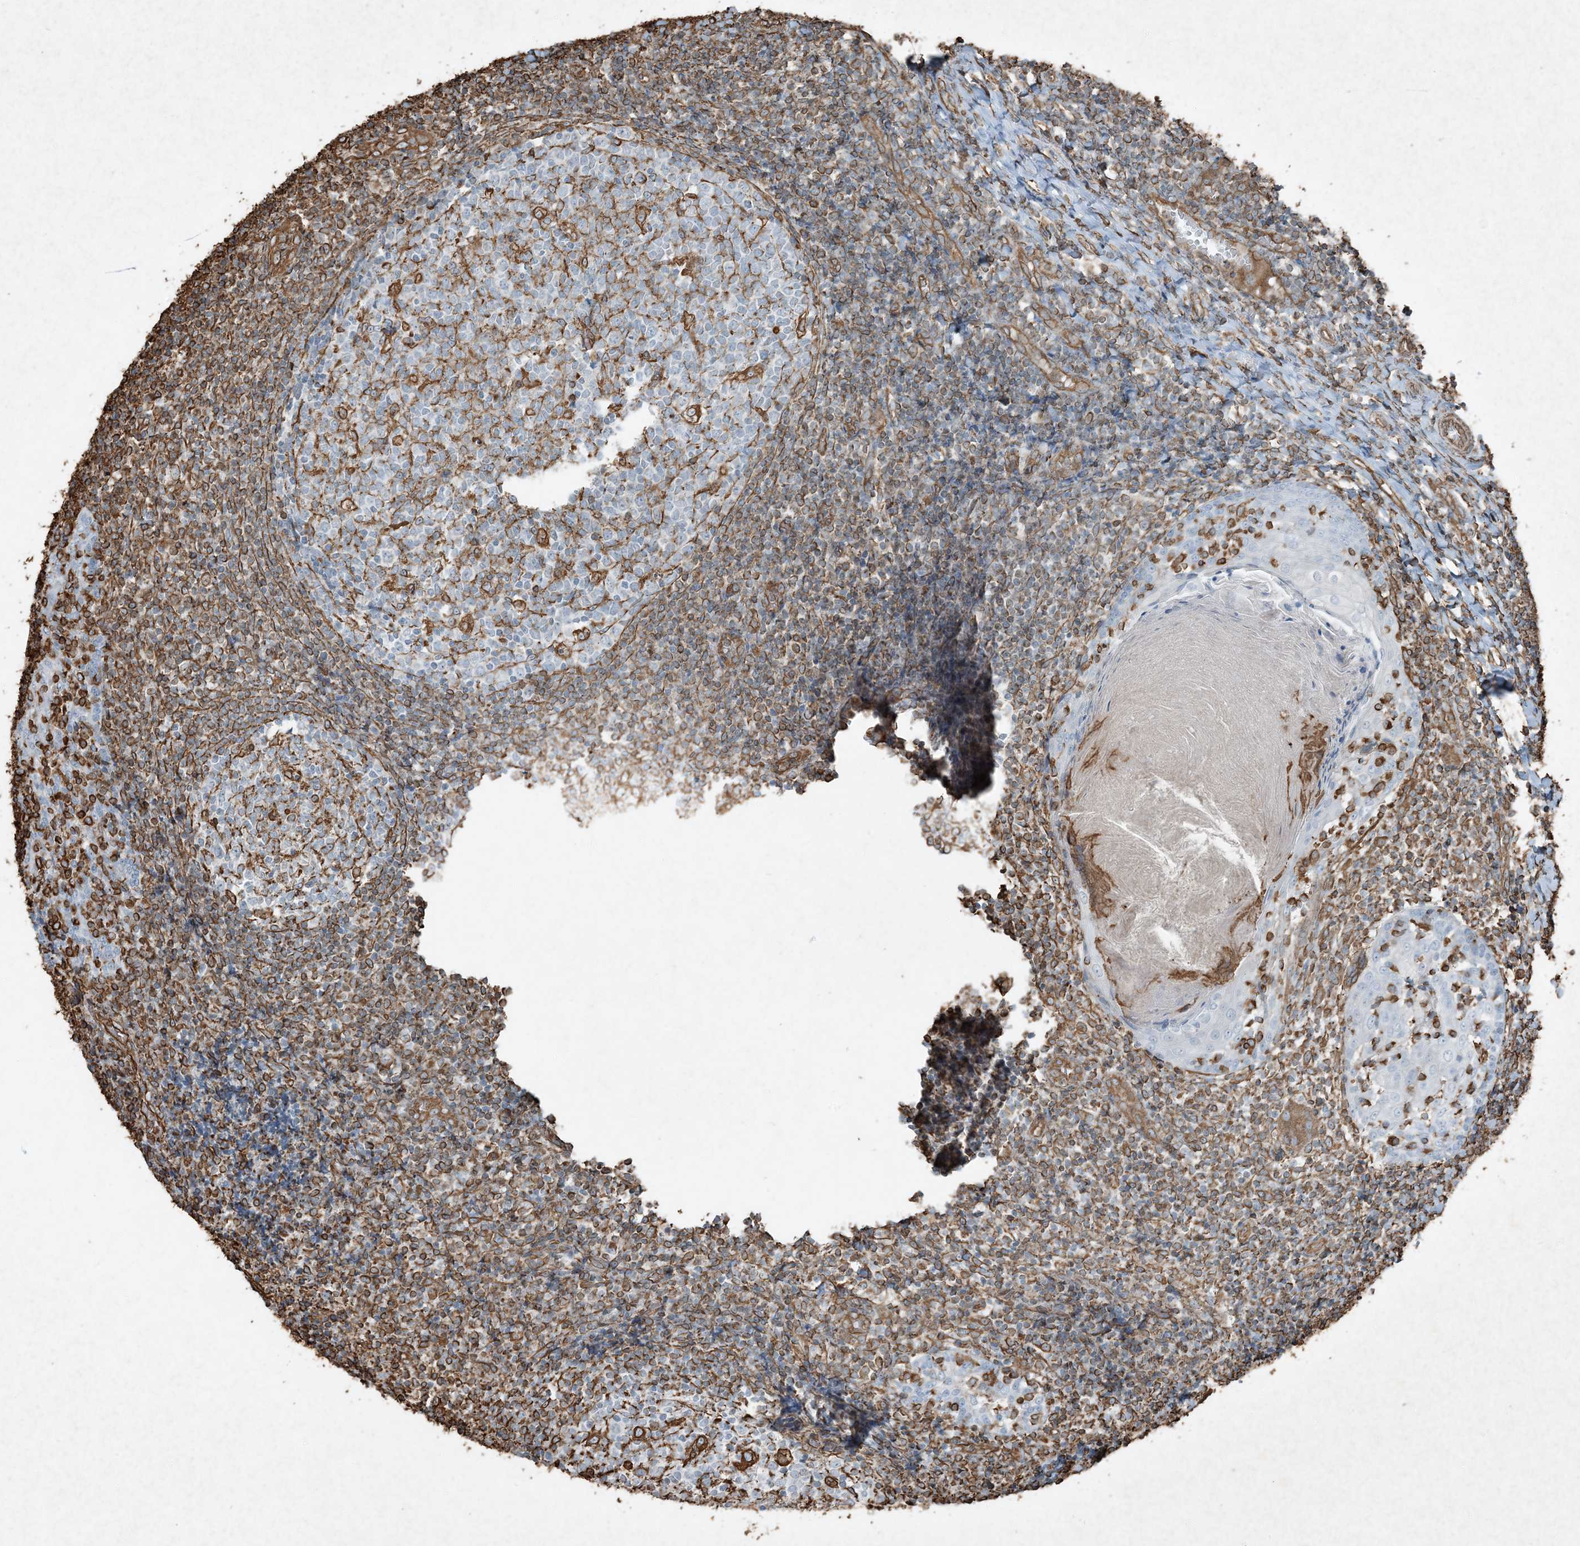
{"staining": {"intensity": "moderate", "quantity": "<25%", "location": "cytoplasmic/membranous"}, "tissue": "tonsil", "cell_type": "Germinal center cells", "image_type": "normal", "snomed": [{"axis": "morphology", "description": "Normal tissue, NOS"}, {"axis": "topography", "description": "Tonsil"}], "caption": "Tonsil stained with IHC displays moderate cytoplasmic/membranous staining in about <25% of germinal center cells.", "gene": "RYK", "patient": {"sex": "female", "age": 19}}